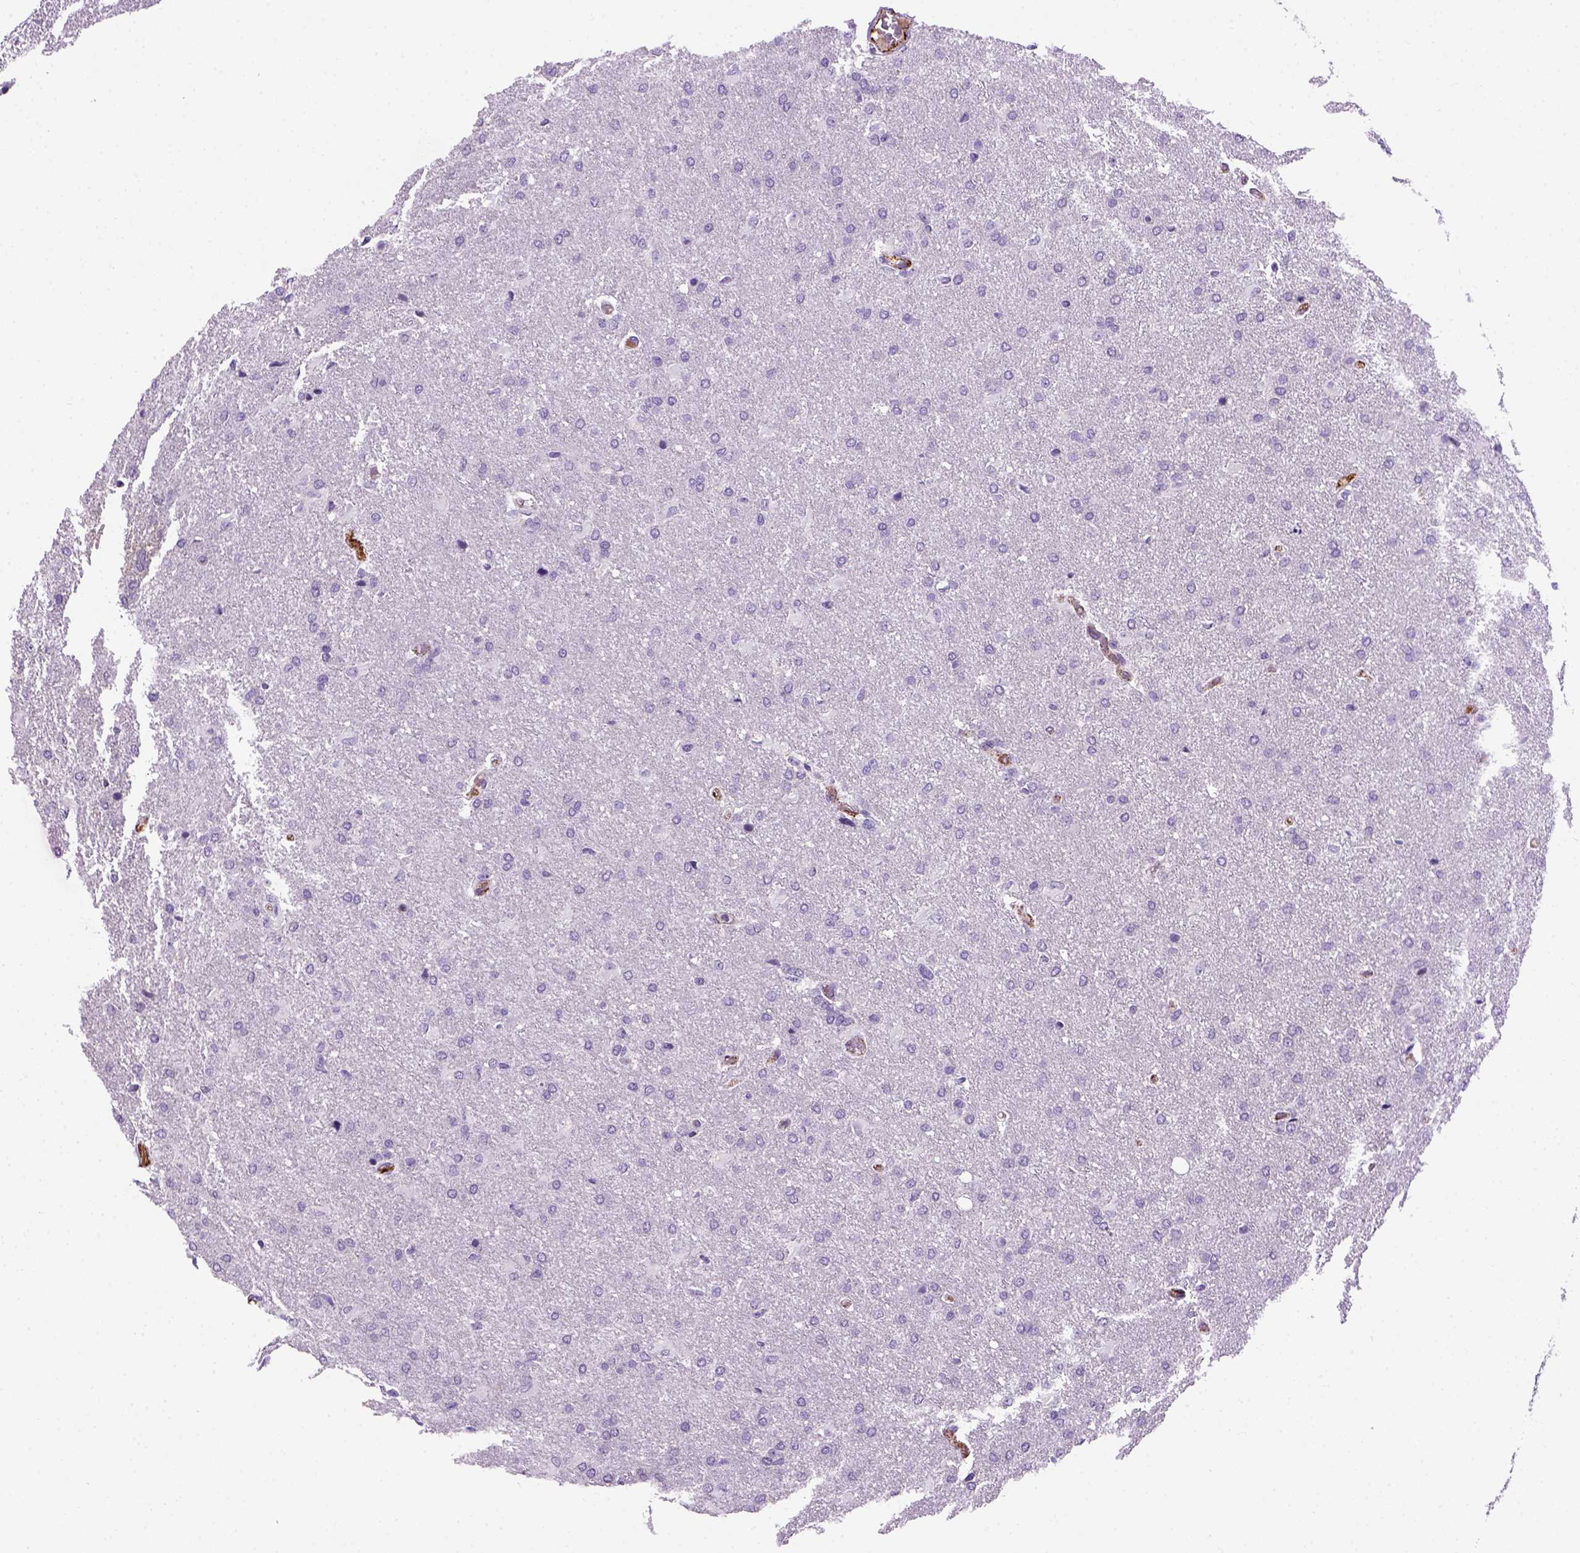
{"staining": {"intensity": "negative", "quantity": "none", "location": "none"}, "tissue": "glioma", "cell_type": "Tumor cells", "image_type": "cancer", "snomed": [{"axis": "morphology", "description": "Glioma, malignant, High grade"}, {"axis": "topography", "description": "Brain"}], "caption": "The histopathology image reveals no staining of tumor cells in malignant high-grade glioma.", "gene": "VWF", "patient": {"sex": "male", "age": 68}}